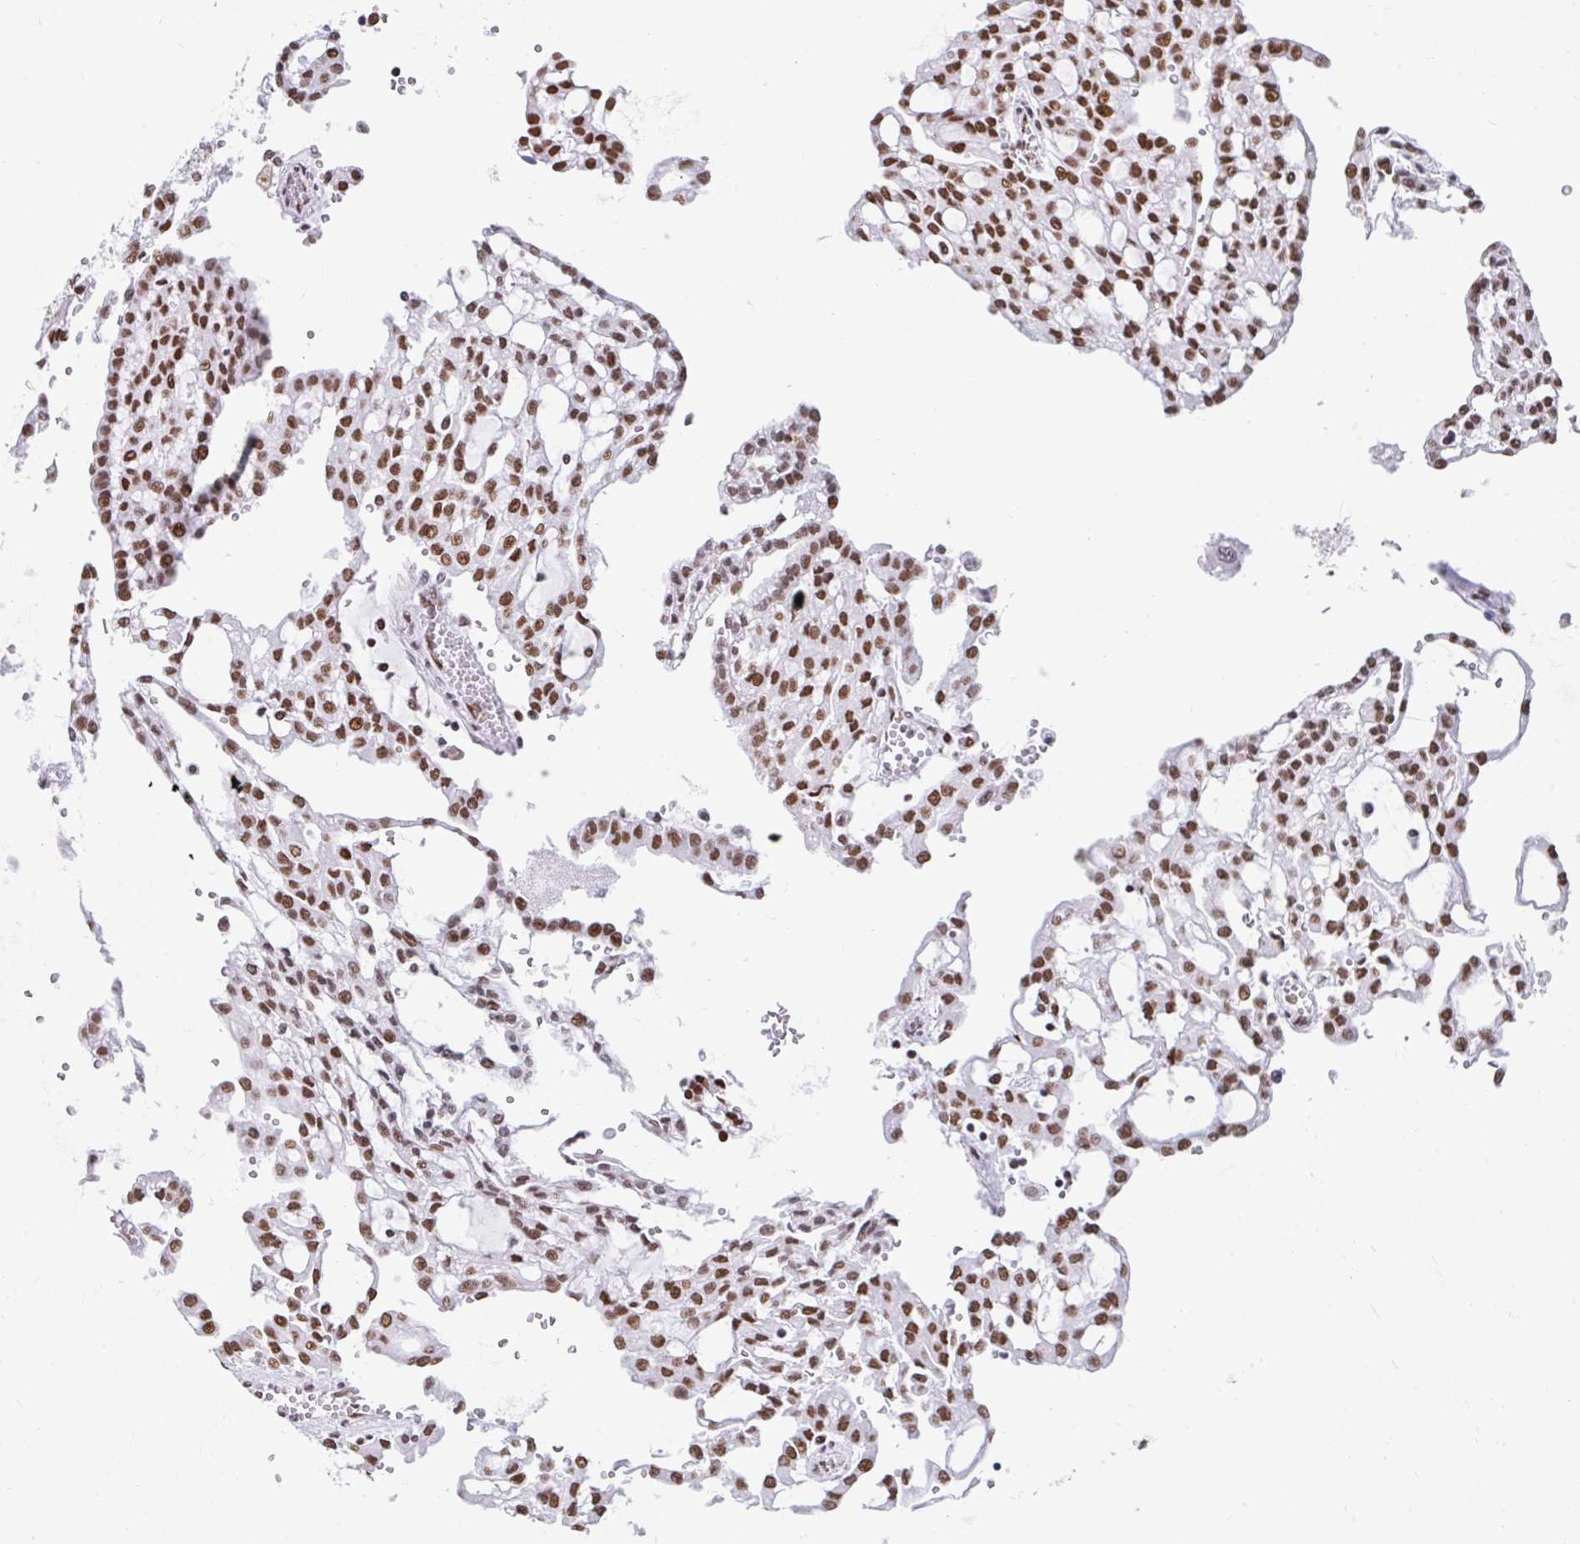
{"staining": {"intensity": "strong", "quantity": ">75%", "location": "nuclear"}, "tissue": "renal cancer", "cell_type": "Tumor cells", "image_type": "cancer", "snomed": [{"axis": "morphology", "description": "Adenocarcinoma, NOS"}, {"axis": "topography", "description": "Kidney"}], "caption": "Renal cancer stained for a protein (brown) exhibits strong nuclear positive expression in approximately >75% of tumor cells.", "gene": "KHDRBS1", "patient": {"sex": "male", "age": 63}}